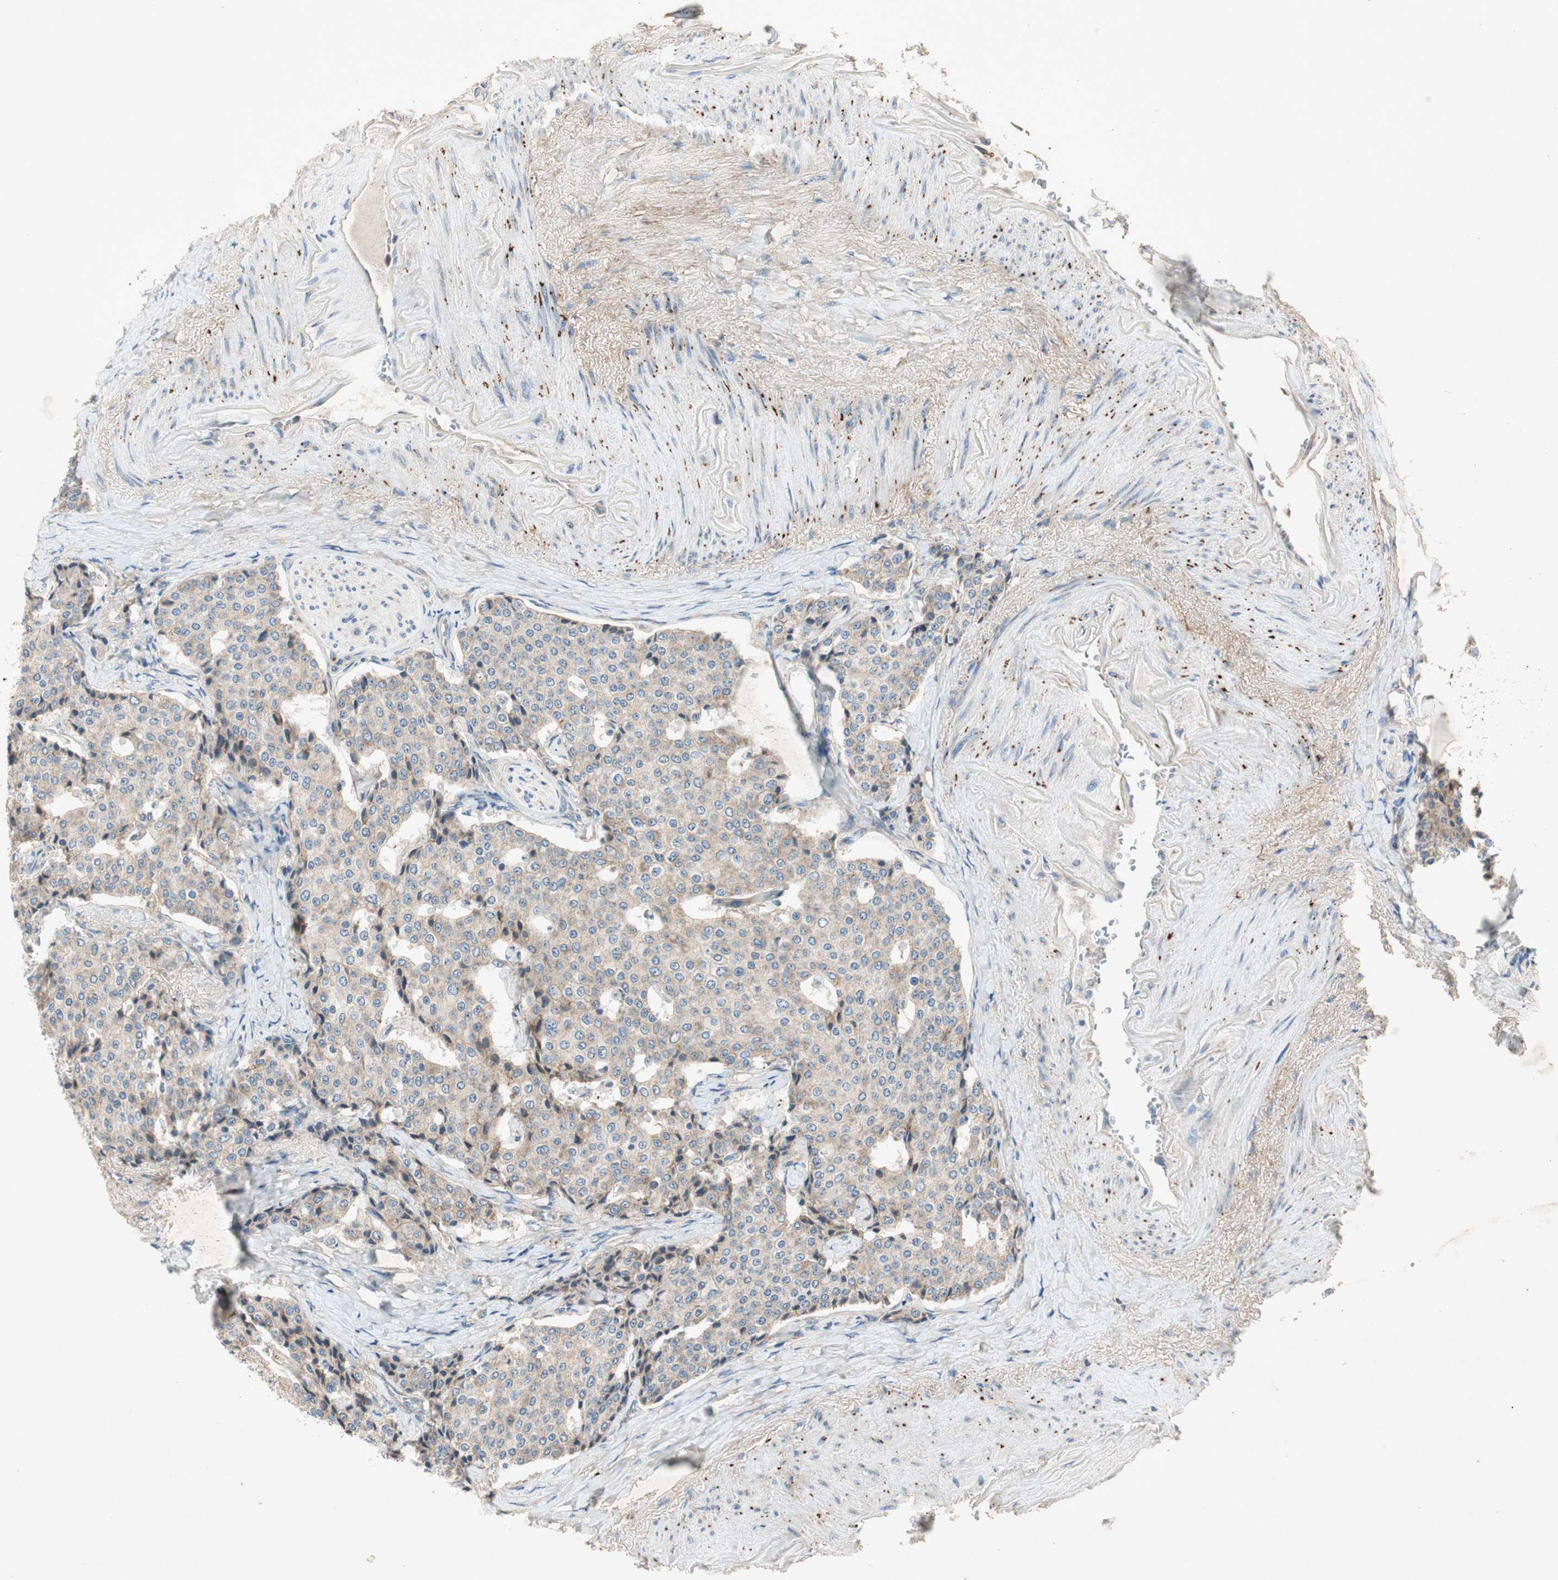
{"staining": {"intensity": "moderate", "quantity": ">75%", "location": "cytoplasmic/membranous"}, "tissue": "carcinoid", "cell_type": "Tumor cells", "image_type": "cancer", "snomed": [{"axis": "morphology", "description": "Carcinoid, malignant, NOS"}, {"axis": "topography", "description": "Colon"}], "caption": "Carcinoid stained with DAB IHC exhibits medium levels of moderate cytoplasmic/membranous staining in approximately >75% of tumor cells. The staining is performed using DAB (3,3'-diaminobenzidine) brown chromogen to label protein expression. The nuclei are counter-stained blue using hematoxylin.", "gene": "RPL23", "patient": {"sex": "female", "age": 61}}